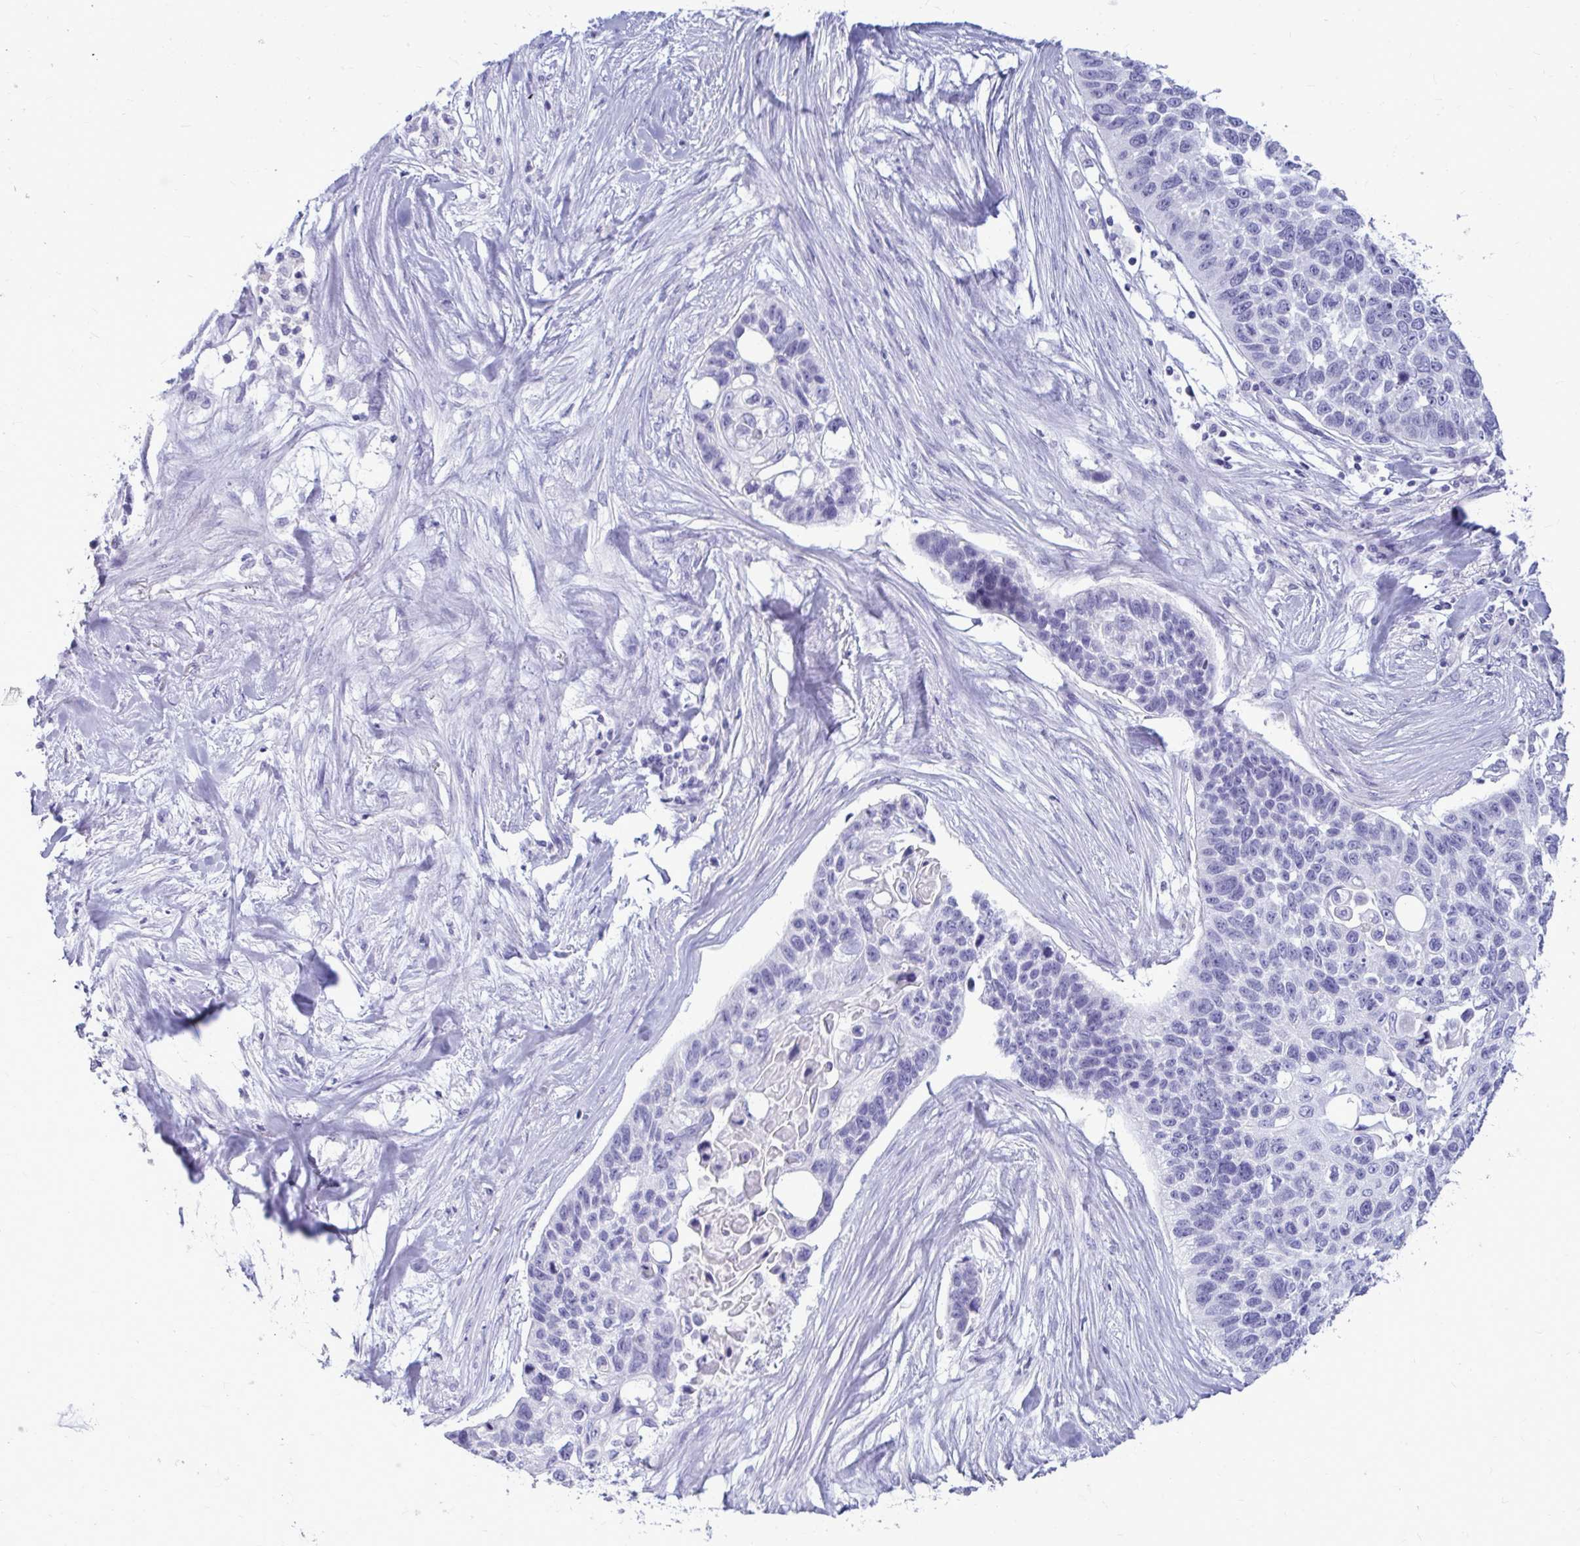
{"staining": {"intensity": "negative", "quantity": "none", "location": "none"}, "tissue": "lung cancer", "cell_type": "Tumor cells", "image_type": "cancer", "snomed": [{"axis": "morphology", "description": "Squamous cell carcinoma, NOS"}, {"axis": "topography", "description": "Lung"}], "caption": "Tumor cells show no significant expression in lung squamous cell carcinoma.", "gene": "NANOGNB", "patient": {"sex": "male", "age": 62}}